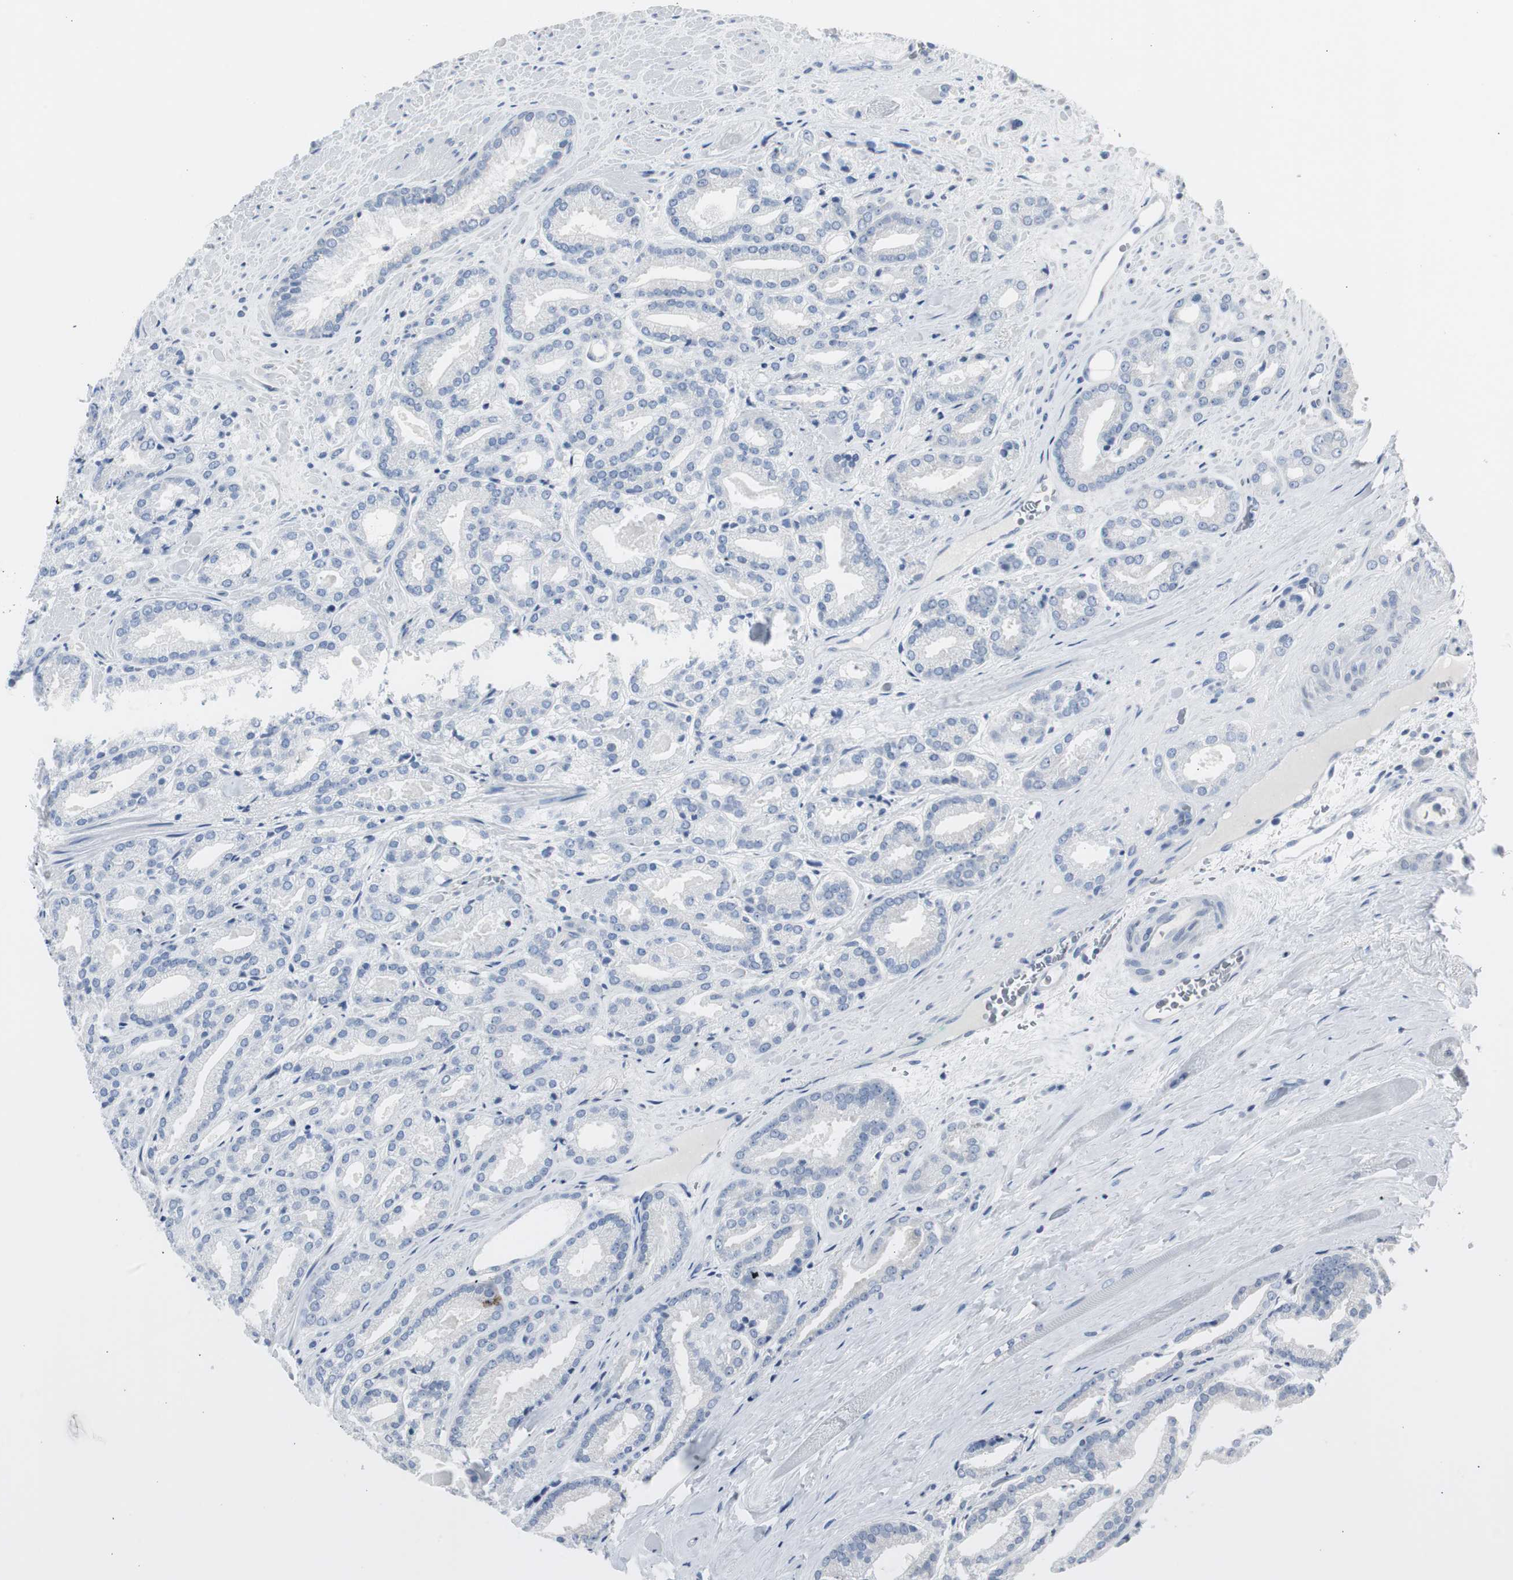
{"staining": {"intensity": "negative", "quantity": "none", "location": "none"}, "tissue": "prostate cancer", "cell_type": "Tumor cells", "image_type": "cancer", "snomed": [{"axis": "morphology", "description": "Adenocarcinoma, Low grade"}, {"axis": "topography", "description": "Prostate"}], "caption": "An immunohistochemistry photomicrograph of low-grade adenocarcinoma (prostate) is shown. There is no staining in tumor cells of low-grade adenocarcinoma (prostate).", "gene": "S100A7", "patient": {"sex": "male", "age": 59}}